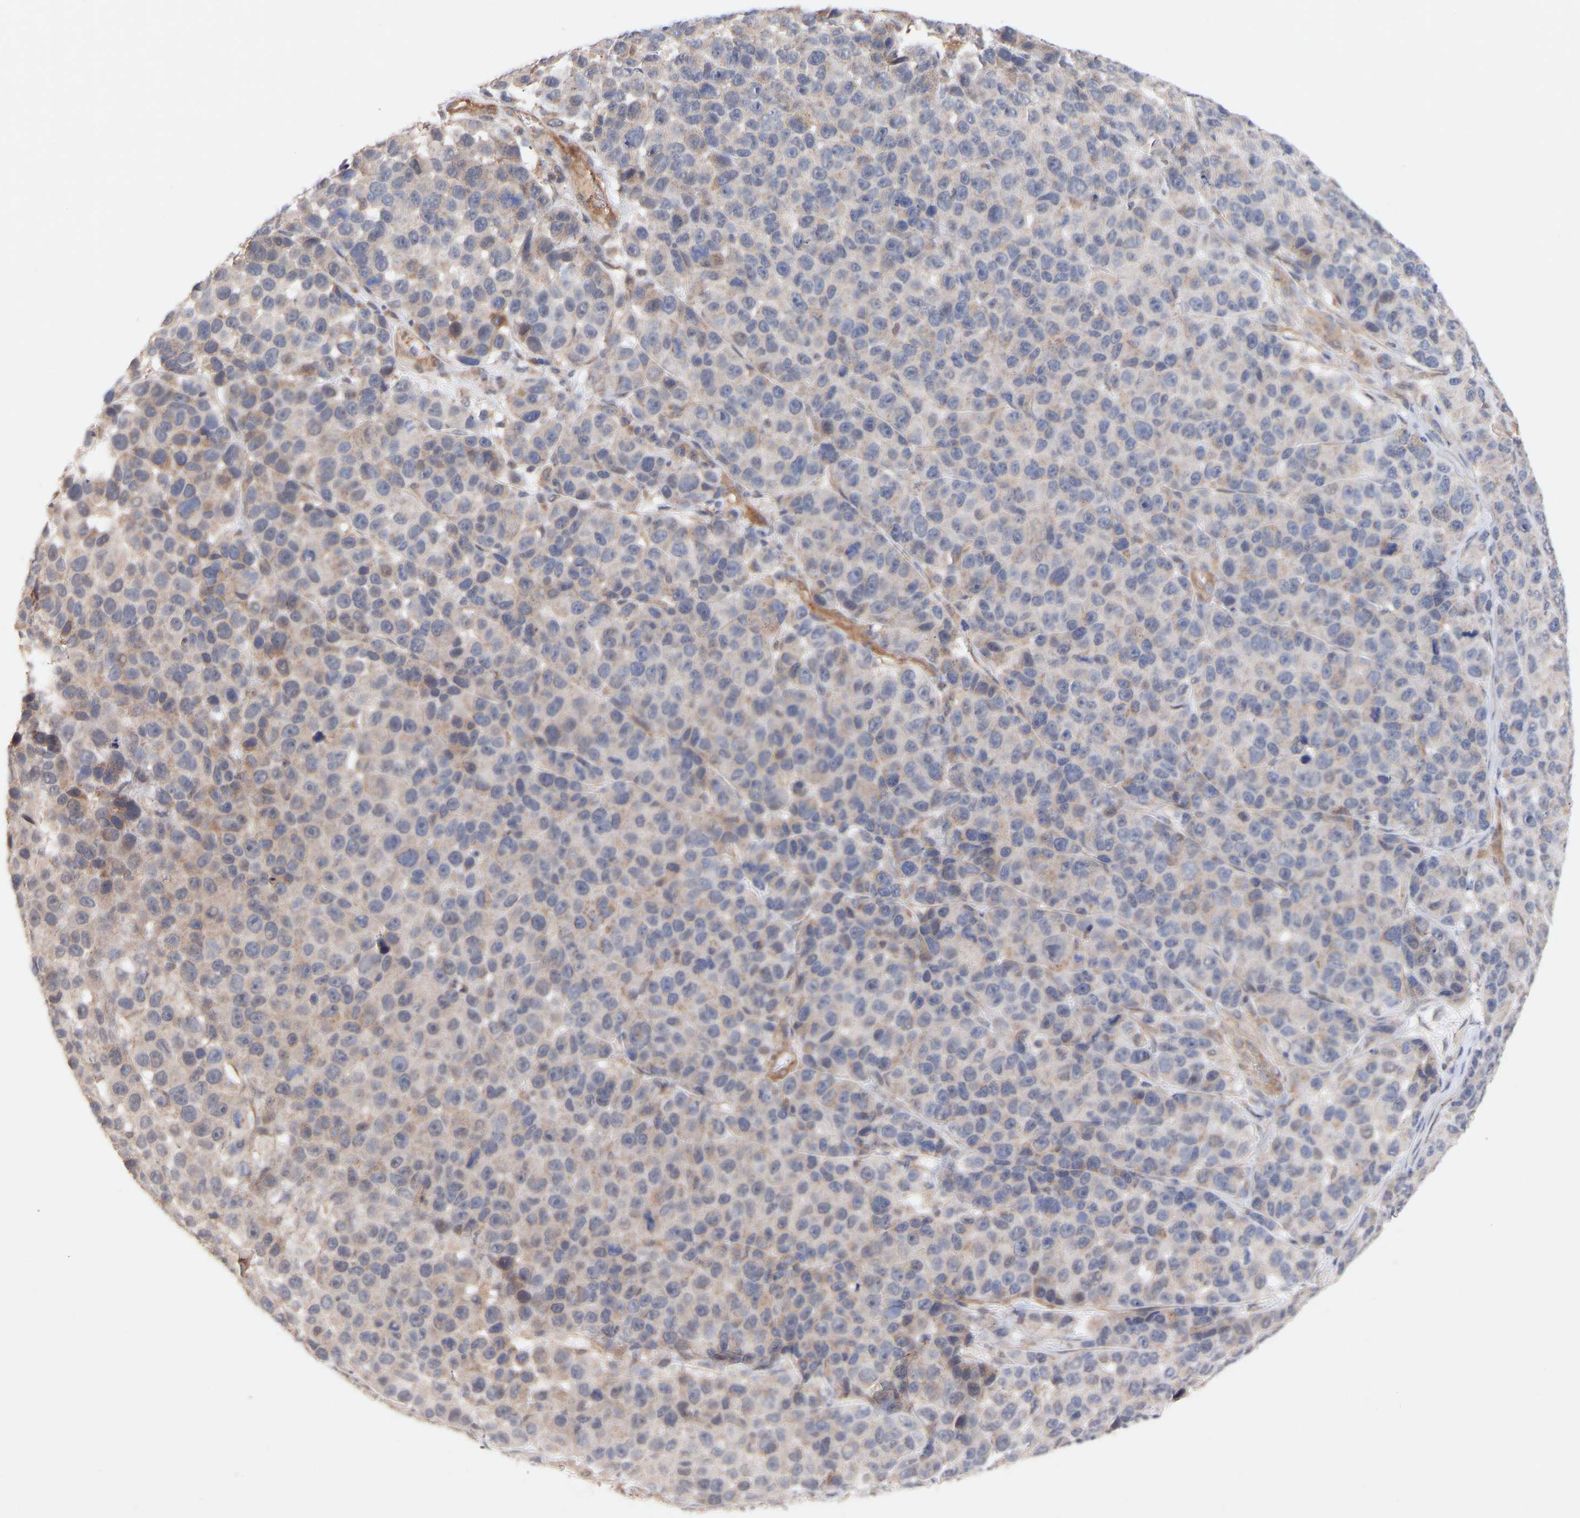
{"staining": {"intensity": "weak", "quantity": "<25%", "location": "cytoplasmic/membranous"}, "tissue": "melanoma", "cell_type": "Tumor cells", "image_type": "cancer", "snomed": [{"axis": "morphology", "description": "Malignant melanoma, NOS"}, {"axis": "topography", "description": "Skin"}], "caption": "This is an immunohistochemistry (IHC) photomicrograph of human malignant melanoma. There is no staining in tumor cells.", "gene": "PDLIM5", "patient": {"sex": "male", "age": 53}}